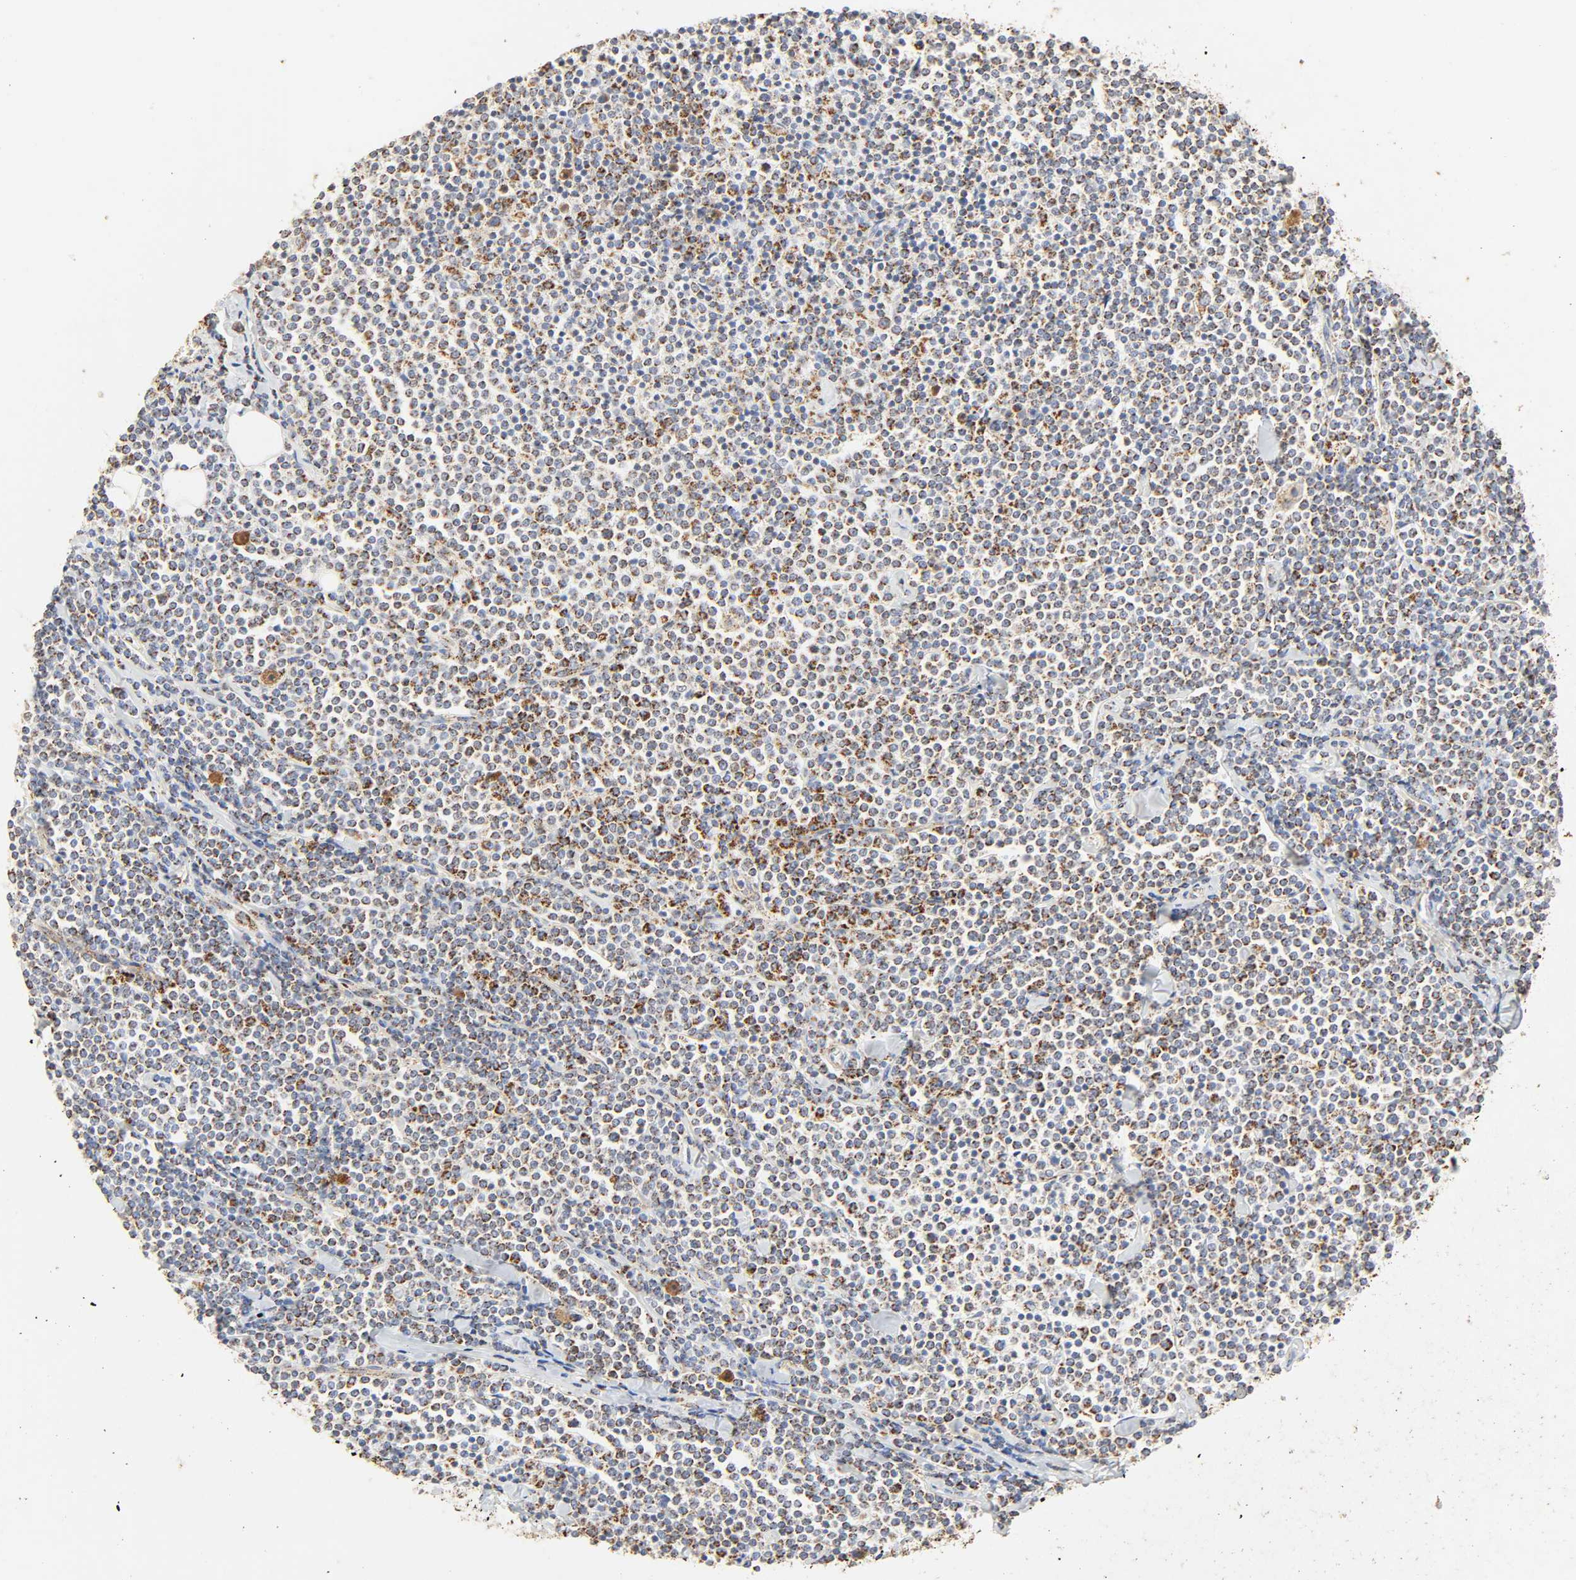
{"staining": {"intensity": "moderate", "quantity": ">75%", "location": "cytoplasmic/membranous"}, "tissue": "lymphoma", "cell_type": "Tumor cells", "image_type": "cancer", "snomed": [{"axis": "morphology", "description": "Malignant lymphoma, non-Hodgkin's type, Low grade"}, {"axis": "topography", "description": "Soft tissue"}], "caption": "A brown stain labels moderate cytoplasmic/membranous expression of a protein in human malignant lymphoma, non-Hodgkin's type (low-grade) tumor cells.", "gene": "ACAT1", "patient": {"sex": "male", "age": 92}}